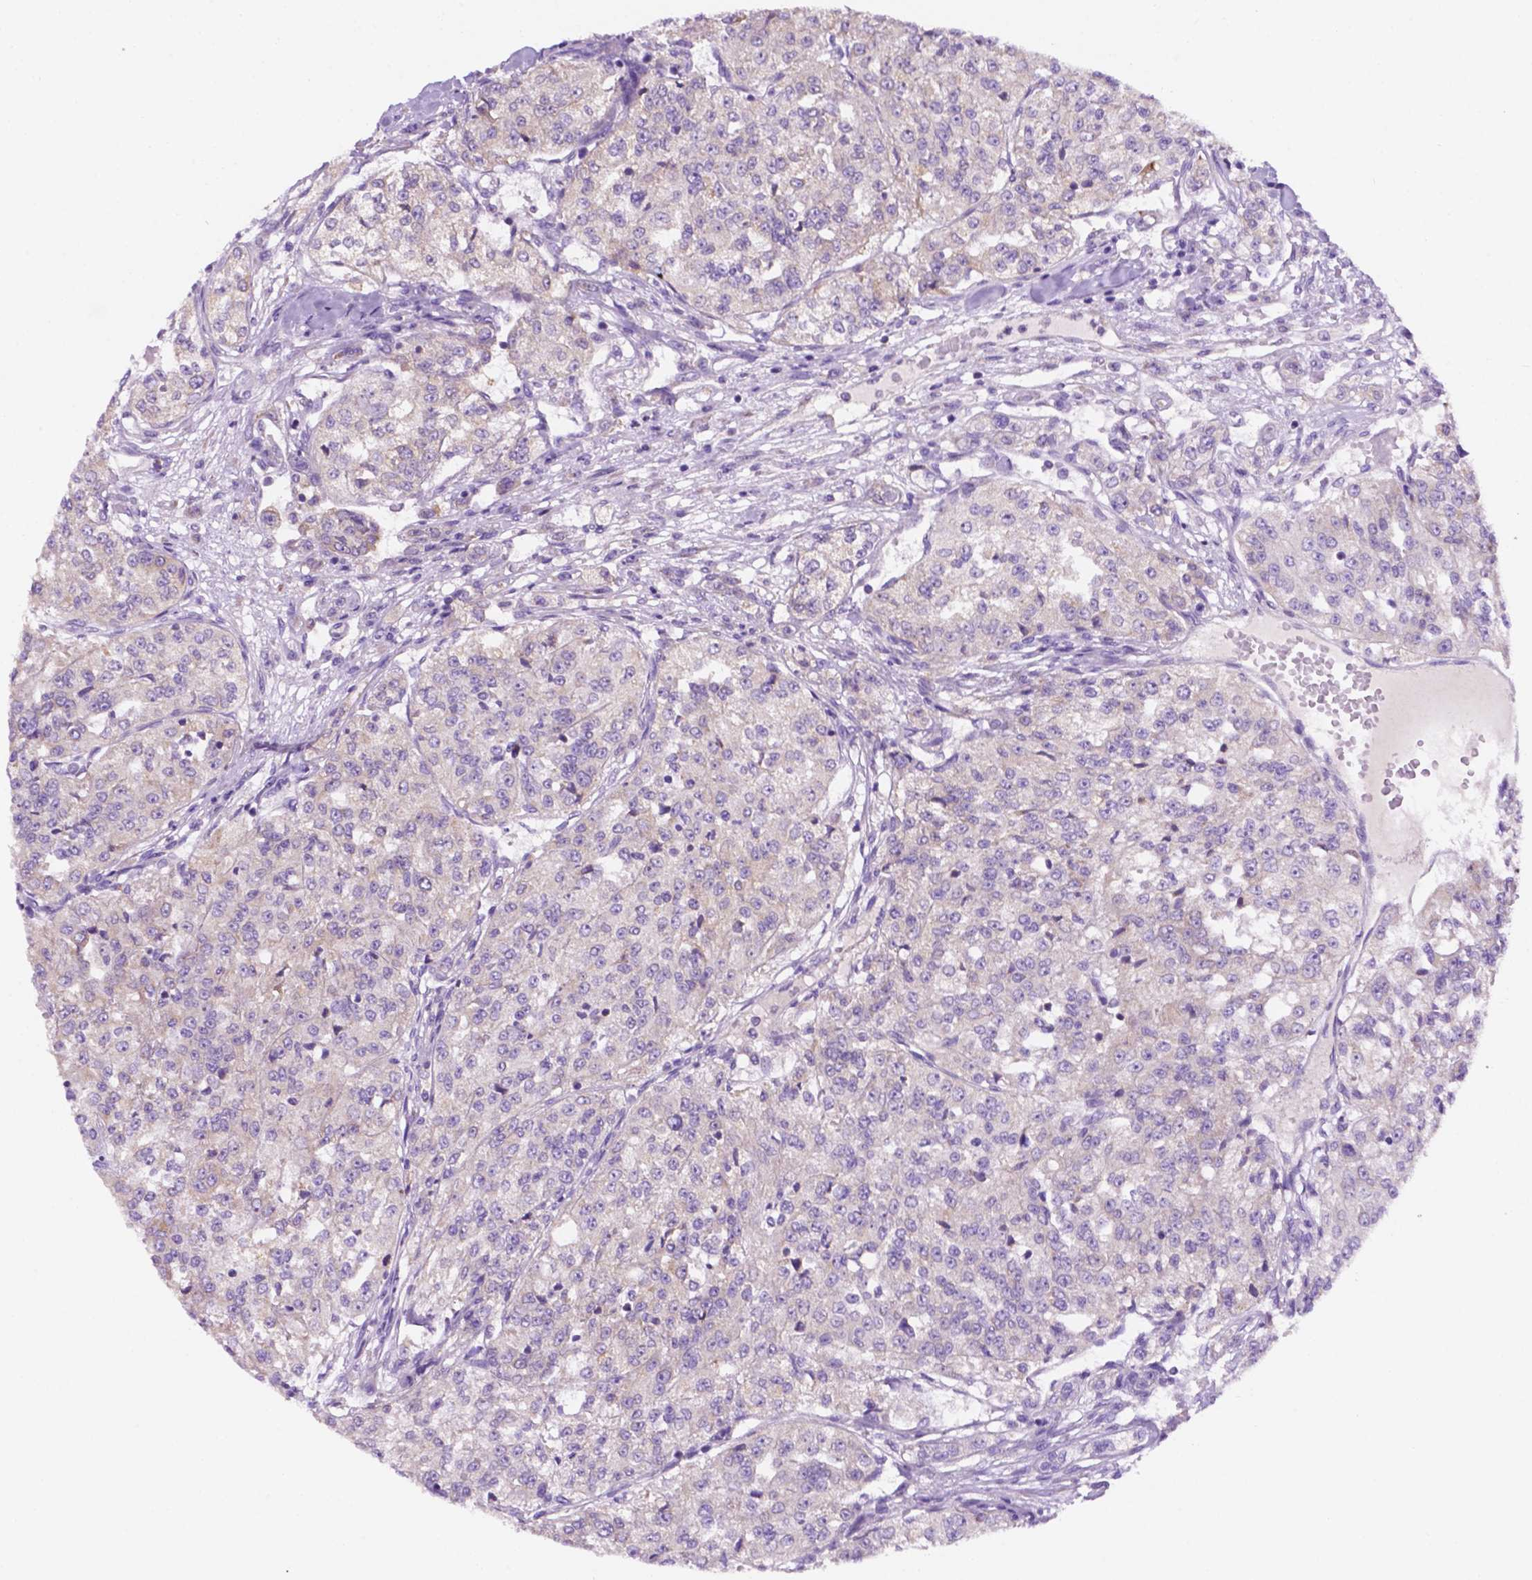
{"staining": {"intensity": "negative", "quantity": "none", "location": "none"}, "tissue": "renal cancer", "cell_type": "Tumor cells", "image_type": "cancer", "snomed": [{"axis": "morphology", "description": "Adenocarcinoma, NOS"}, {"axis": "topography", "description": "Kidney"}], "caption": "A micrograph of human adenocarcinoma (renal) is negative for staining in tumor cells.", "gene": "CEACAM7", "patient": {"sex": "female", "age": 63}}